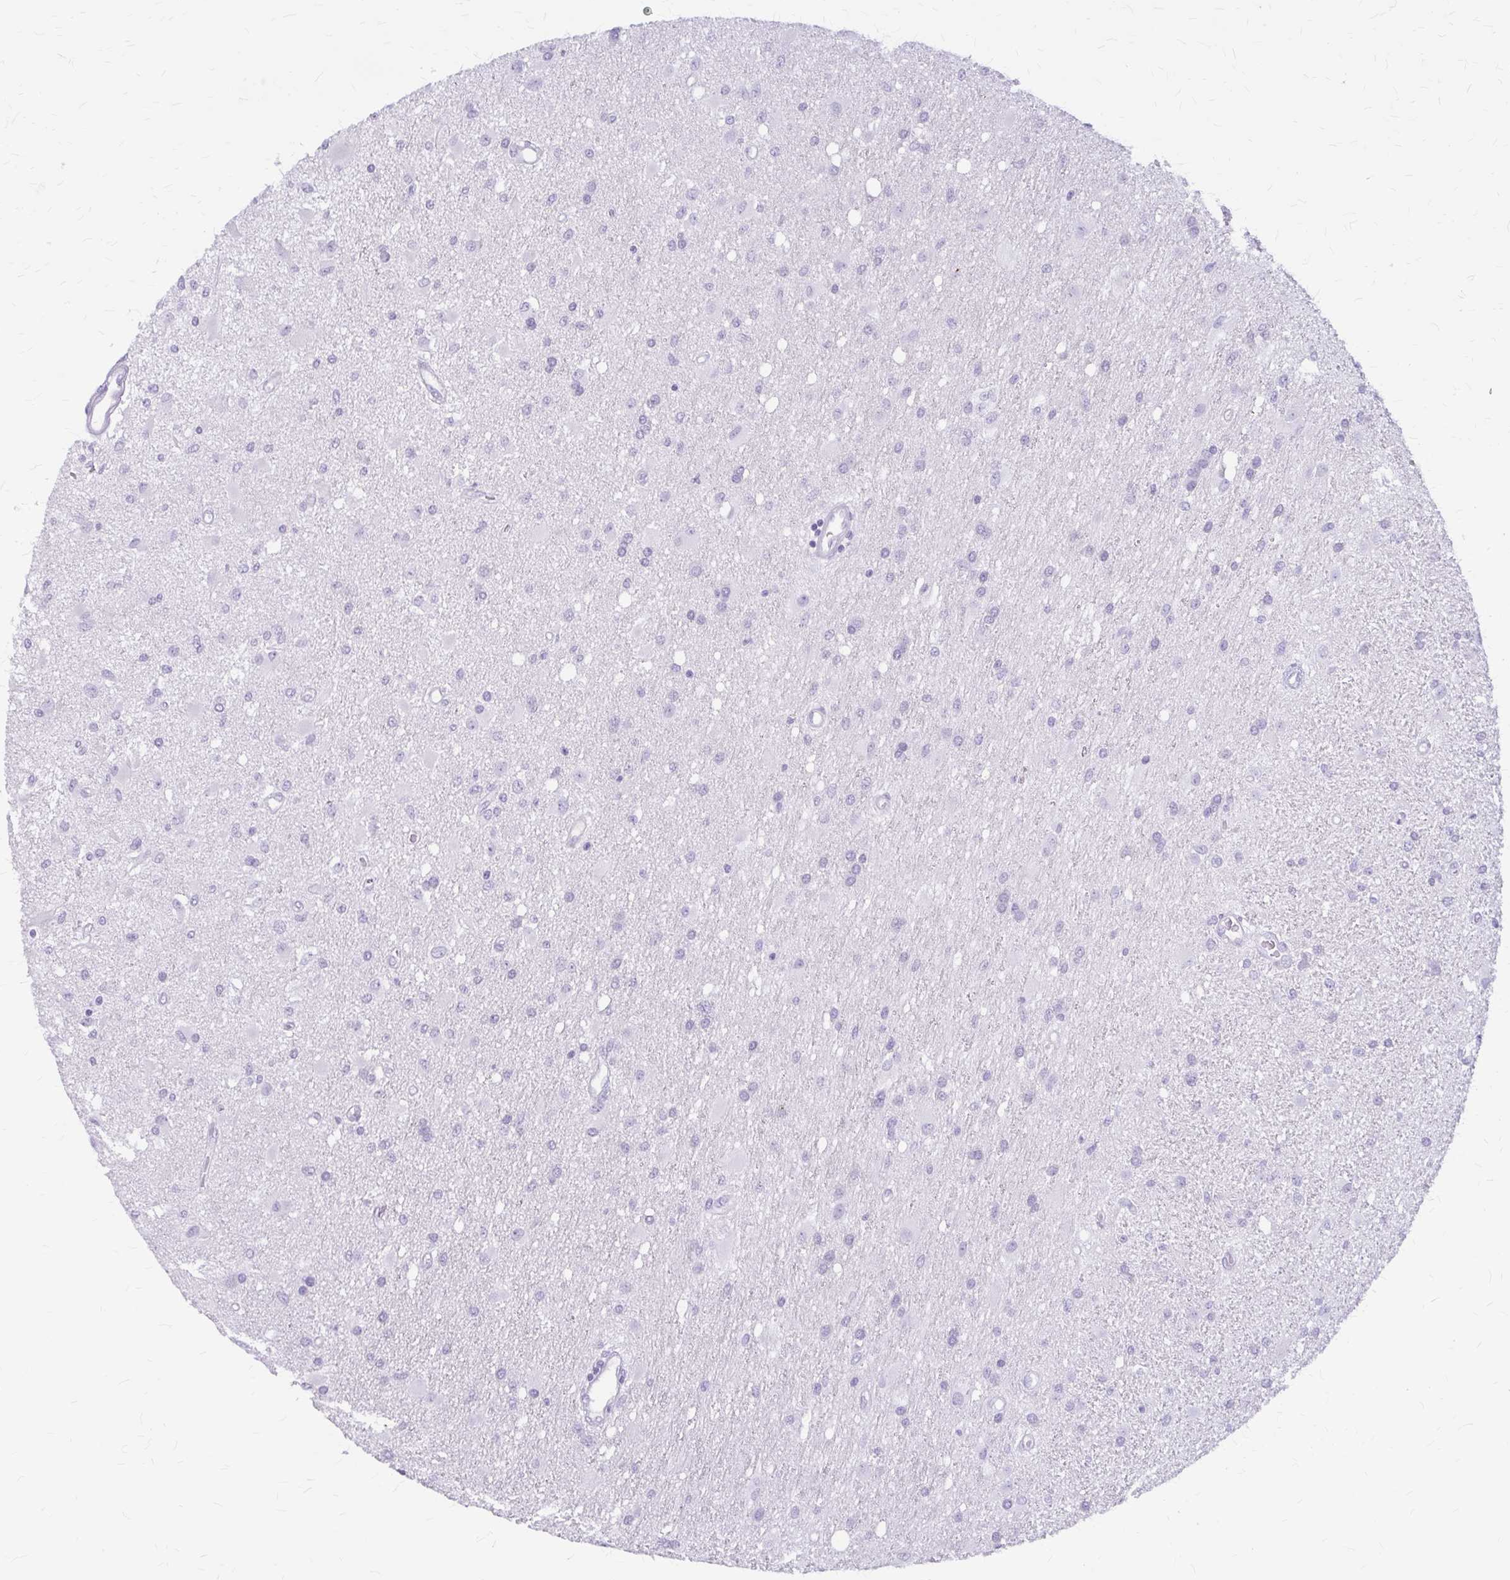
{"staining": {"intensity": "negative", "quantity": "none", "location": "none"}, "tissue": "glioma", "cell_type": "Tumor cells", "image_type": "cancer", "snomed": [{"axis": "morphology", "description": "Glioma, malignant, High grade"}, {"axis": "topography", "description": "Brain"}], "caption": "Immunohistochemistry histopathology image of human malignant glioma (high-grade) stained for a protein (brown), which exhibits no positivity in tumor cells.", "gene": "KLHDC7A", "patient": {"sex": "male", "age": 67}}